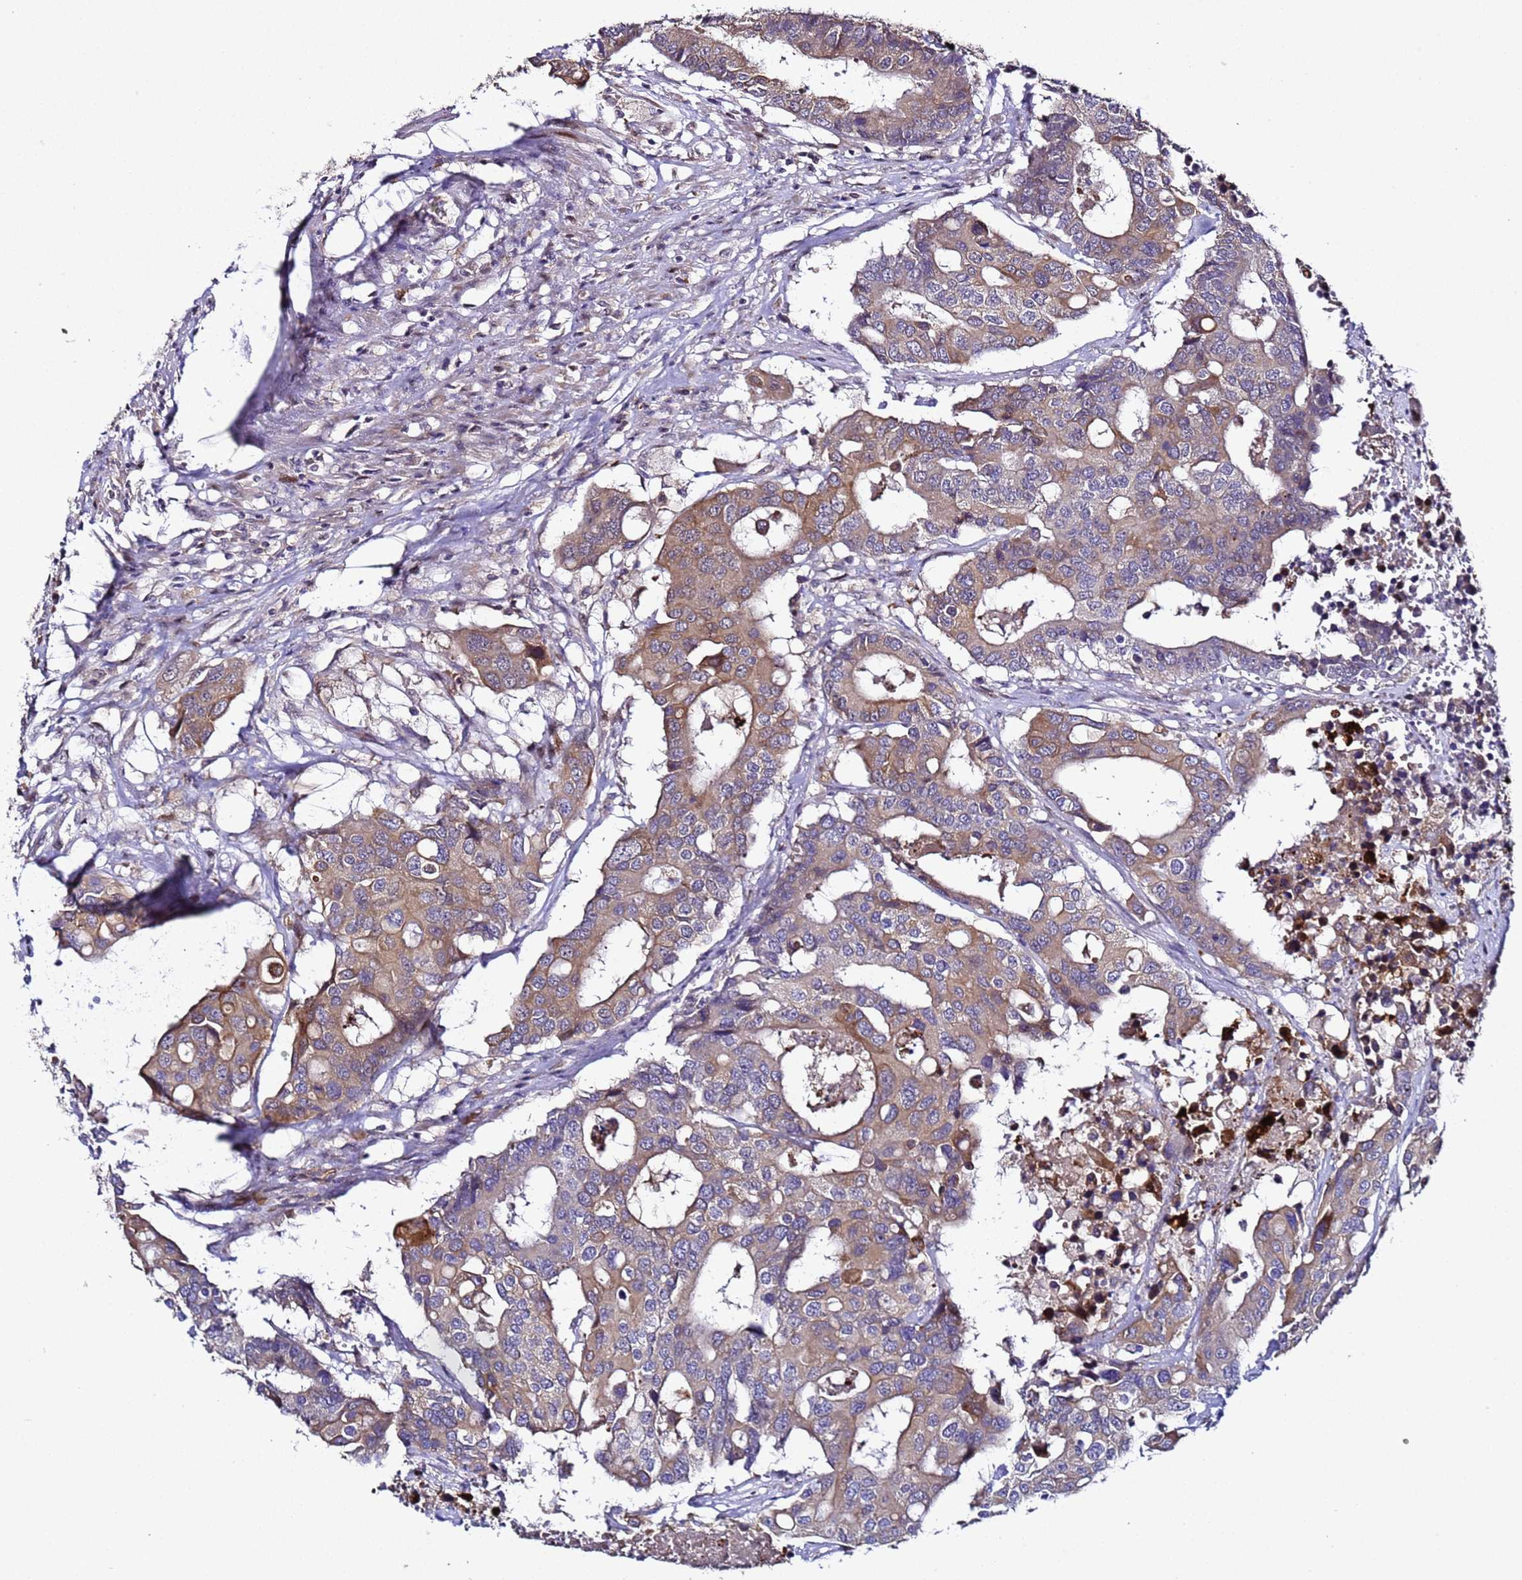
{"staining": {"intensity": "weak", "quantity": "25%-75%", "location": "cytoplasmic/membranous"}, "tissue": "colorectal cancer", "cell_type": "Tumor cells", "image_type": "cancer", "snomed": [{"axis": "morphology", "description": "Adenocarcinoma, NOS"}, {"axis": "topography", "description": "Colon"}], "caption": "High-magnification brightfield microscopy of adenocarcinoma (colorectal) stained with DAB (brown) and counterstained with hematoxylin (blue). tumor cells exhibit weak cytoplasmic/membranous positivity is present in about25%-75% of cells. The protein of interest is shown in brown color, while the nuclei are stained blue.", "gene": "ALG3", "patient": {"sex": "male", "age": 77}}